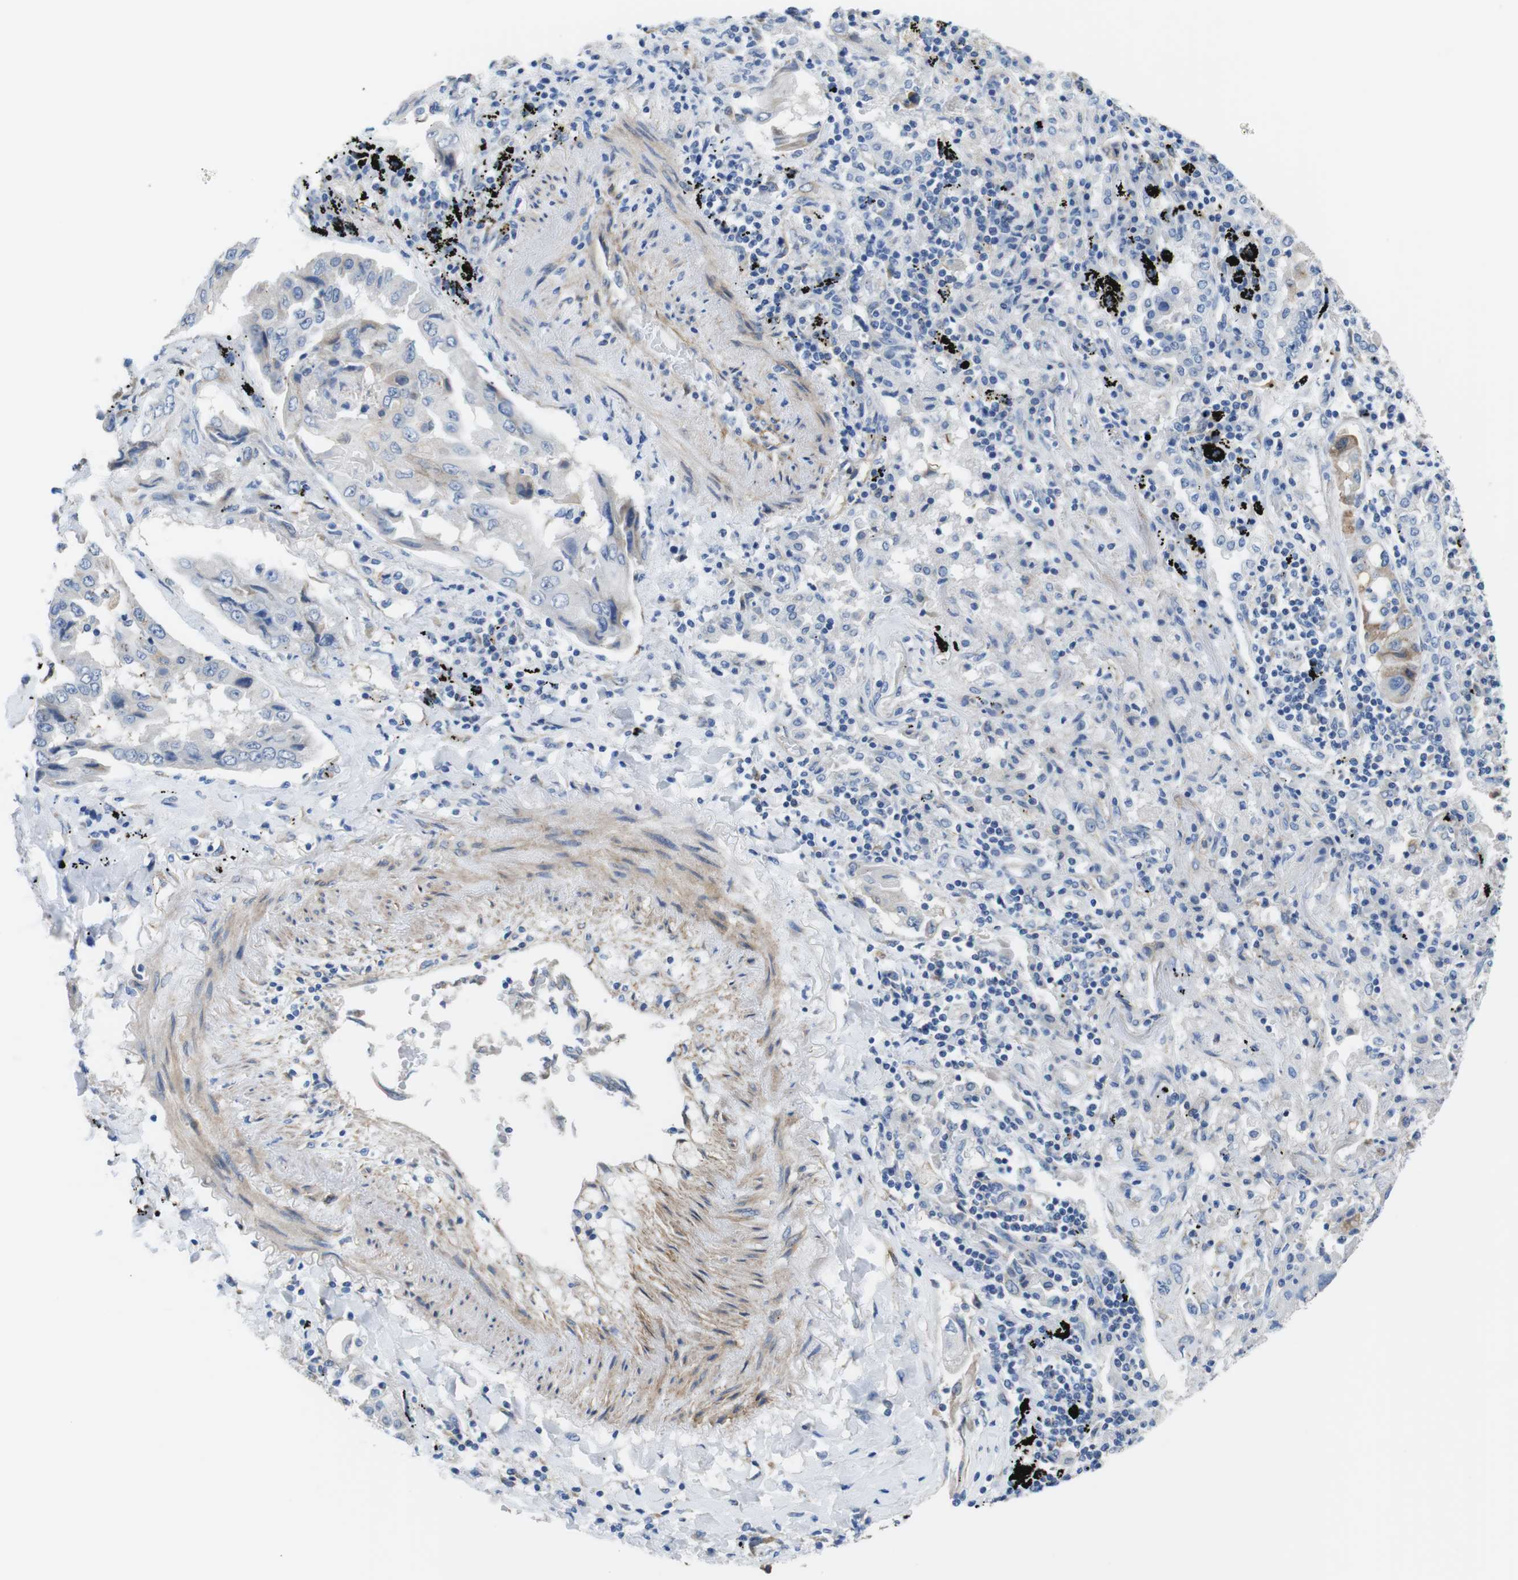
{"staining": {"intensity": "negative", "quantity": "none", "location": "none"}, "tissue": "lung cancer", "cell_type": "Tumor cells", "image_type": "cancer", "snomed": [{"axis": "morphology", "description": "Adenocarcinoma, NOS"}, {"axis": "topography", "description": "Lung"}], "caption": "Human adenocarcinoma (lung) stained for a protein using IHC shows no expression in tumor cells.", "gene": "CDH8", "patient": {"sex": "female", "age": 65}}